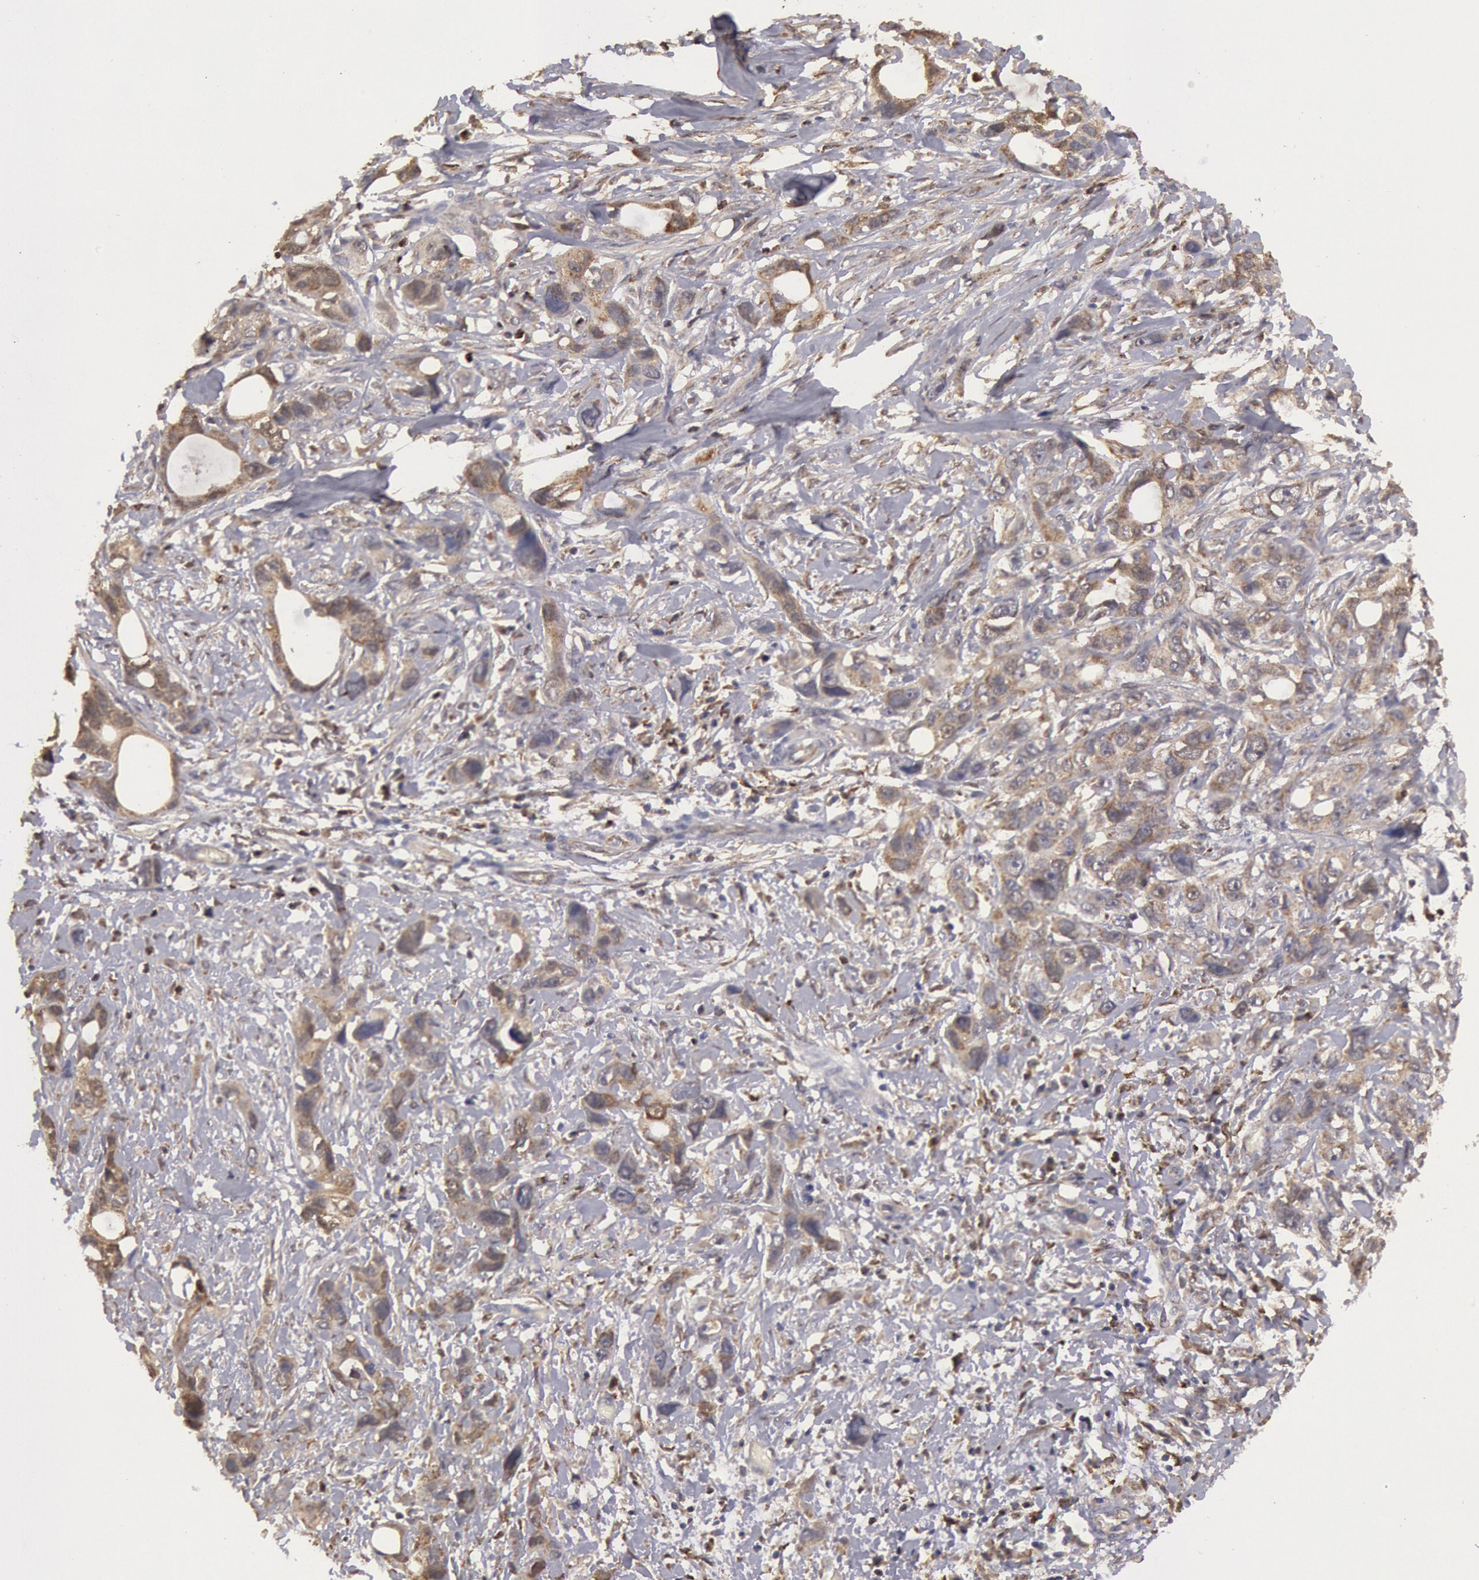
{"staining": {"intensity": "weak", "quantity": "25%-75%", "location": "cytoplasmic/membranous"}, "tissue": "stomach cancer", "cell_type": "Tumor cells", "image_type": "cancer", "snomed": [{"axis": "morphology", "description": "Adenocarcinoma, NOS"}, {"axis": "topography", "description": "Stomach, upper"}], "caption": "Immunohistochemical staining of stomach adenocarcinoma demonstrates low levels of weak cytoplasmic/membranous staining in approximately 25%-75% of tumor cells.", "gene": "MPST", "patient": {"sex": "male", "age": 47}}